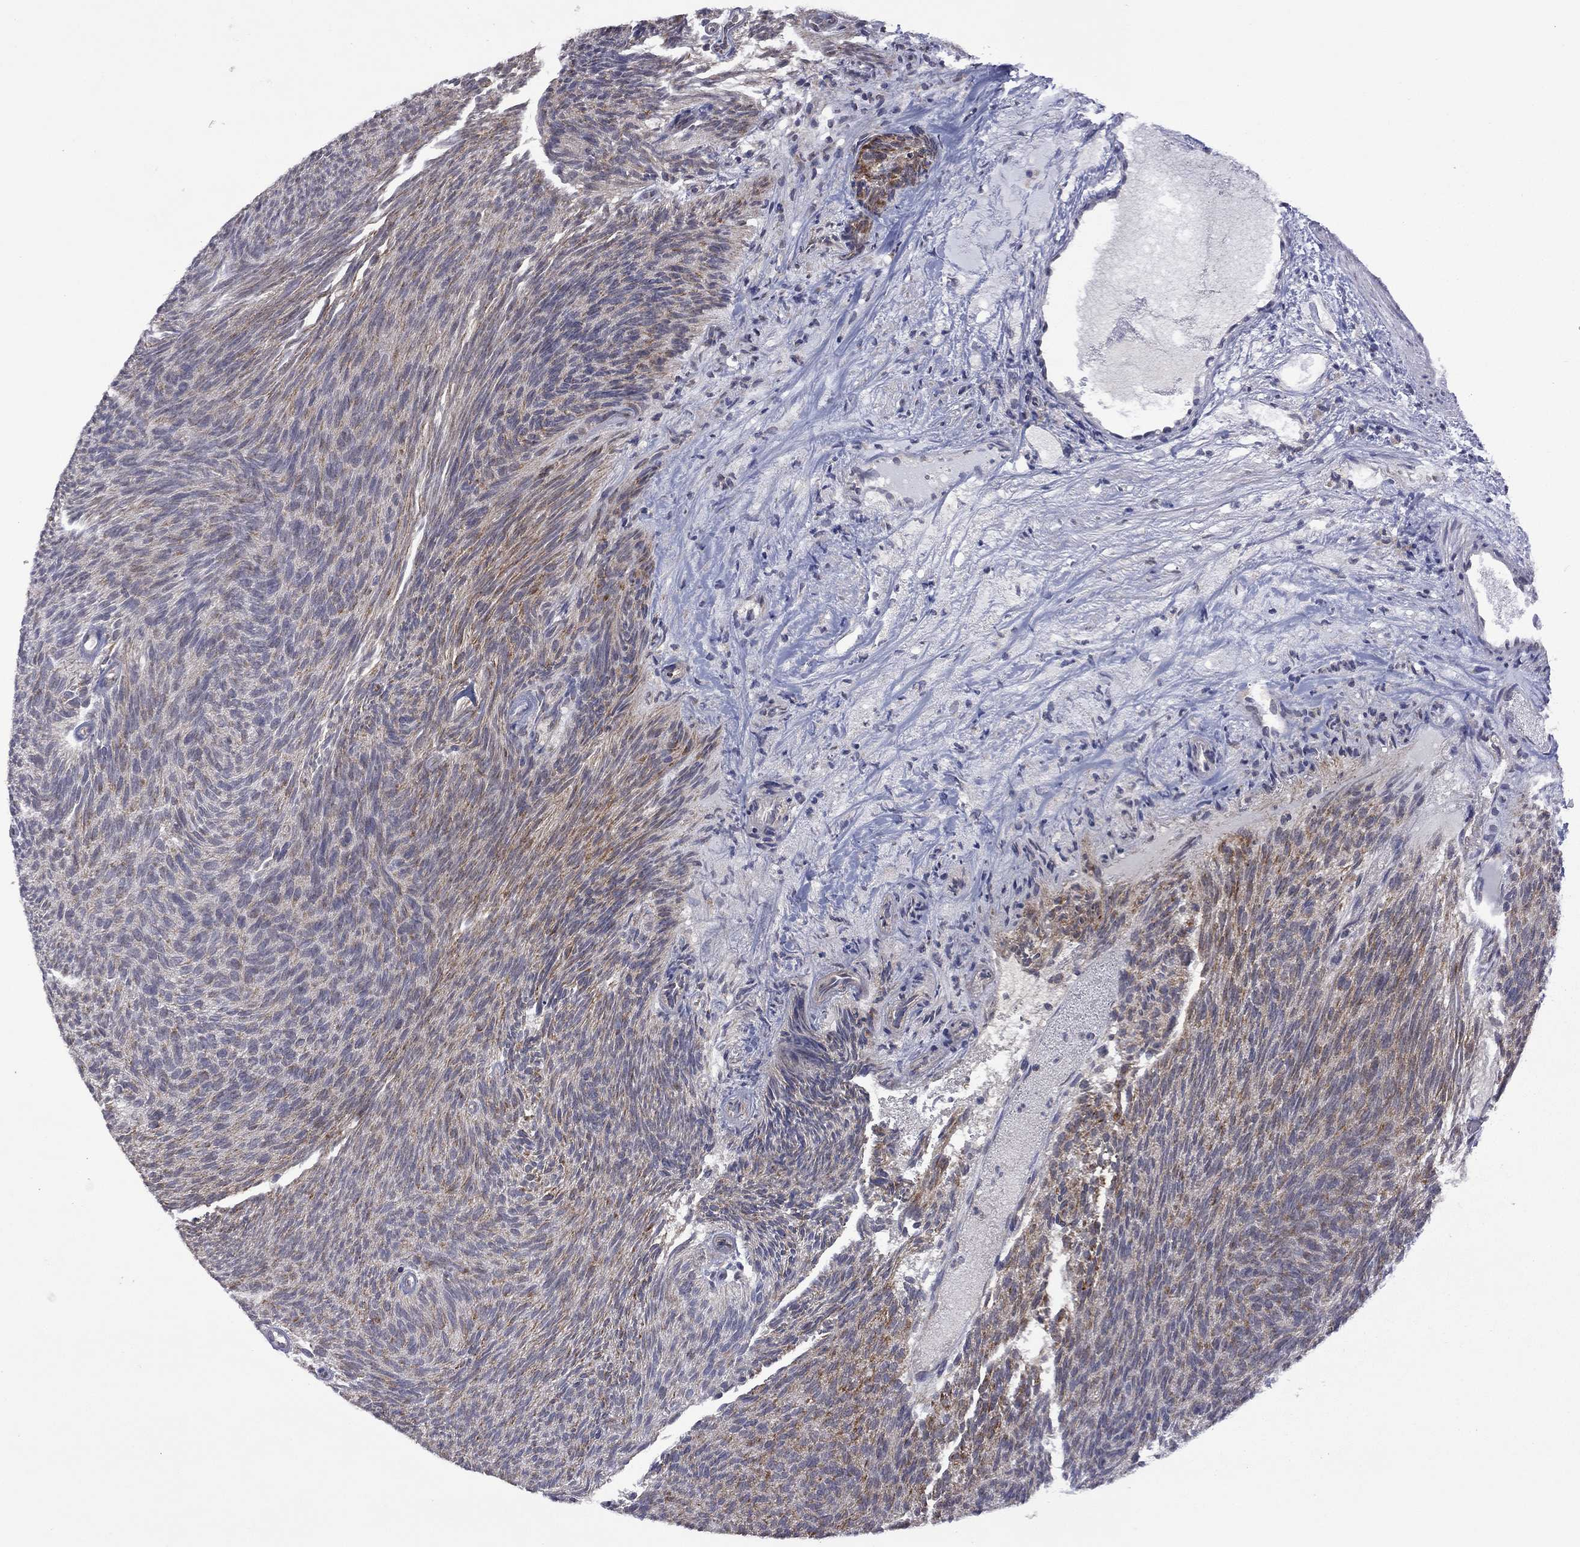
{"staining": {"intensity": "moderate", "quantity": "25%-75%", "location": "cytoplasmic/membranous"}, "tissue": "urothelial cancer", "cell_type": "Tumor cells", "image_type": "cancer", "snomed": [{"axis": "morphology", "description": "Urothelial carcinoma, Low grade"}, {"axis": "topography", "description": "Urinary bladder"}], "caption": "Immunohistochemical staining of urothelial carcinoma (low-grade) demonstrates moderate cytoplasmic/membranous protein expression in approximately 25%-75% of tumor cells.", "gene": "NDUFB1", "patient": {"sex": "male", "age": 77}}